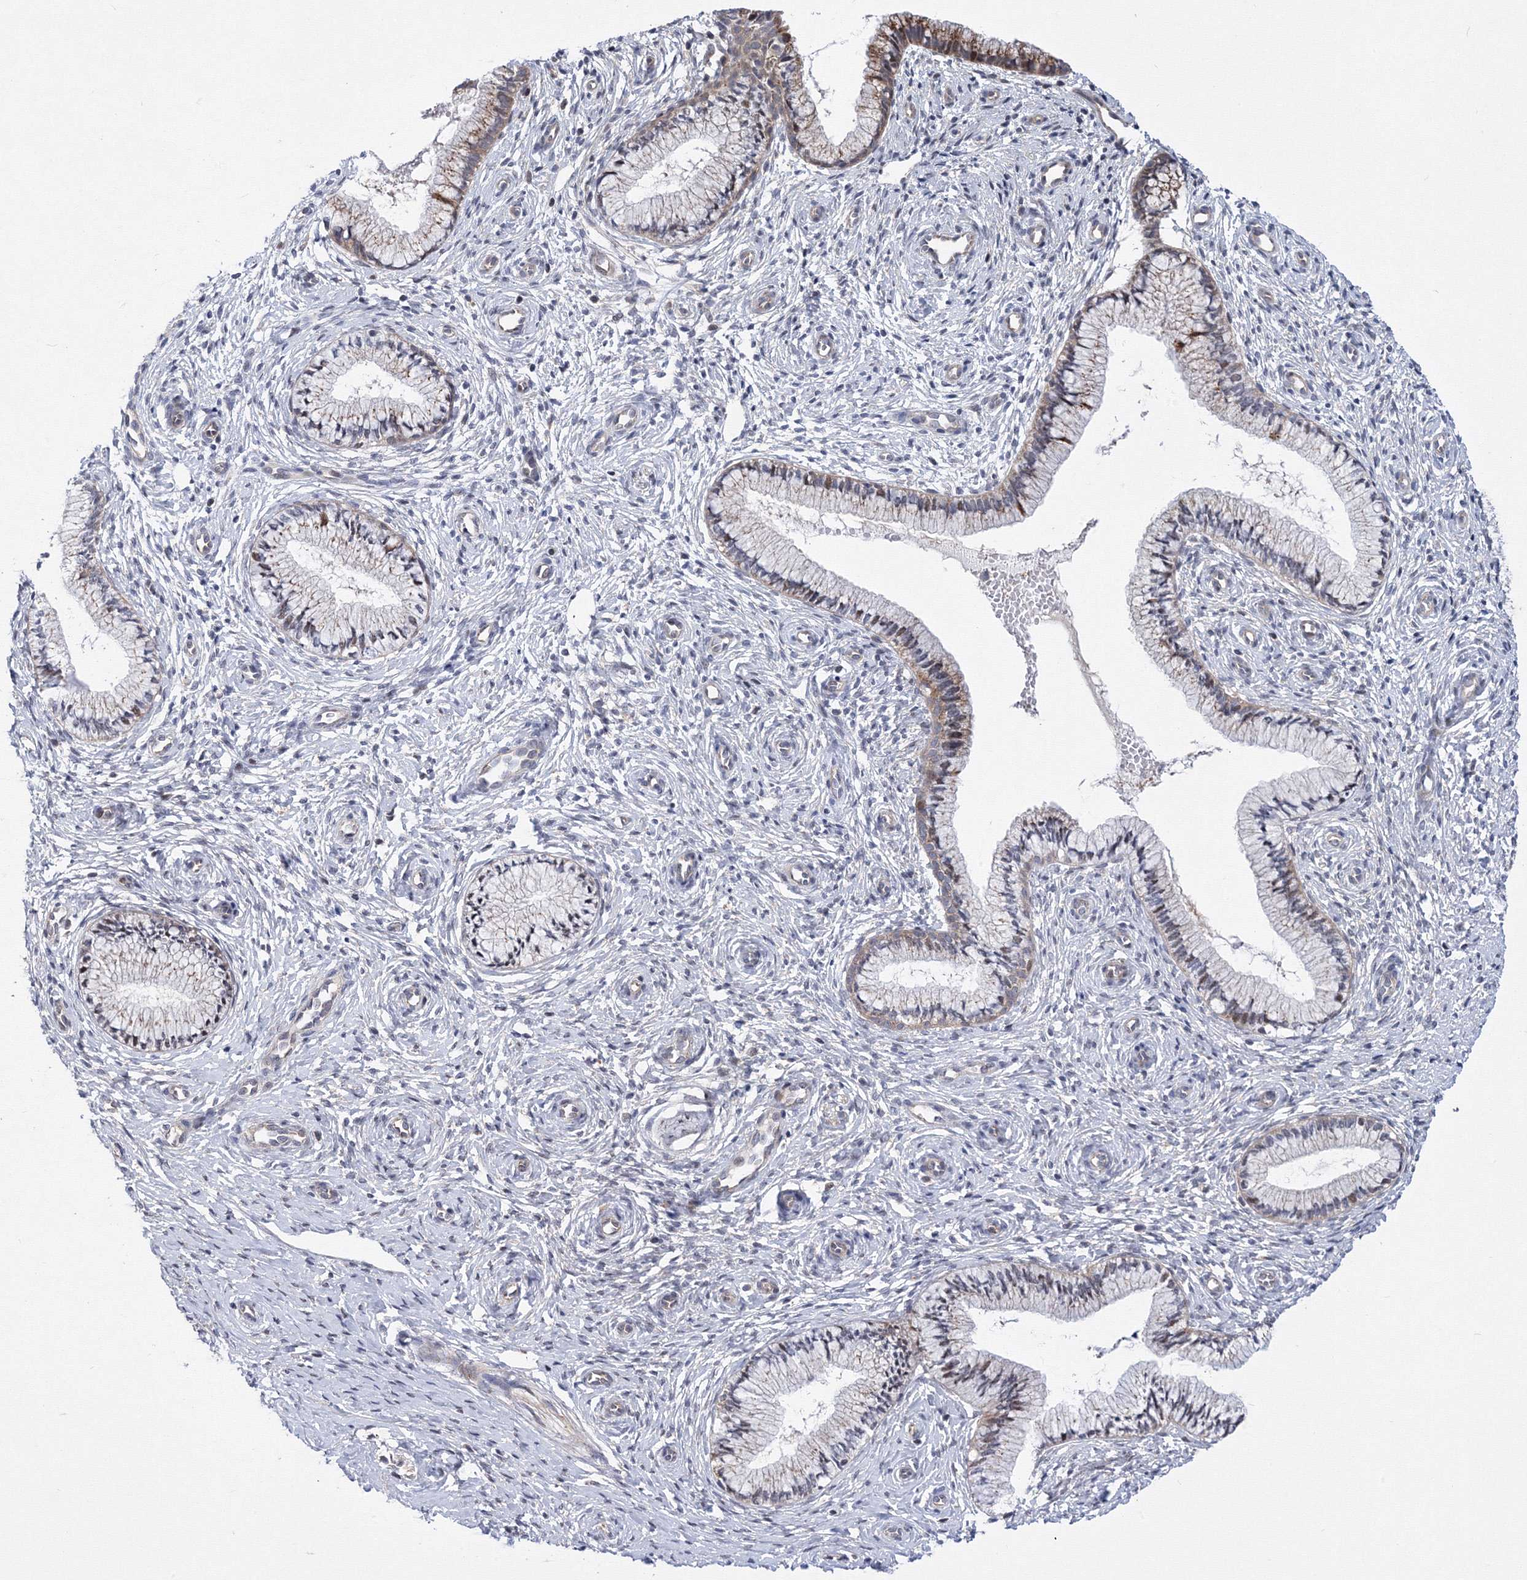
{"staining": {"intensity": "moderate", "quantity": "25%-75%", "location": "cytoplasmic/membranous"}, "tissue": "cervix", "cell_type": "Glandular cells", "image_type": "normal", "snomed": [{"axis": "morphology", "description": "Normal tissue, NOS"}, {"axis": "topography", "description": "Cervix"}], "caption": "Brown immunohistochemical staining in normal human cervix demonstrates moderate cytoplasmic/membranous staining in about 25%-75% of glandular cells. (IHC, brightfield microscopy, high magnification).", "gene": "GPN1", "patient": {"sex": "female", "age": 27}}